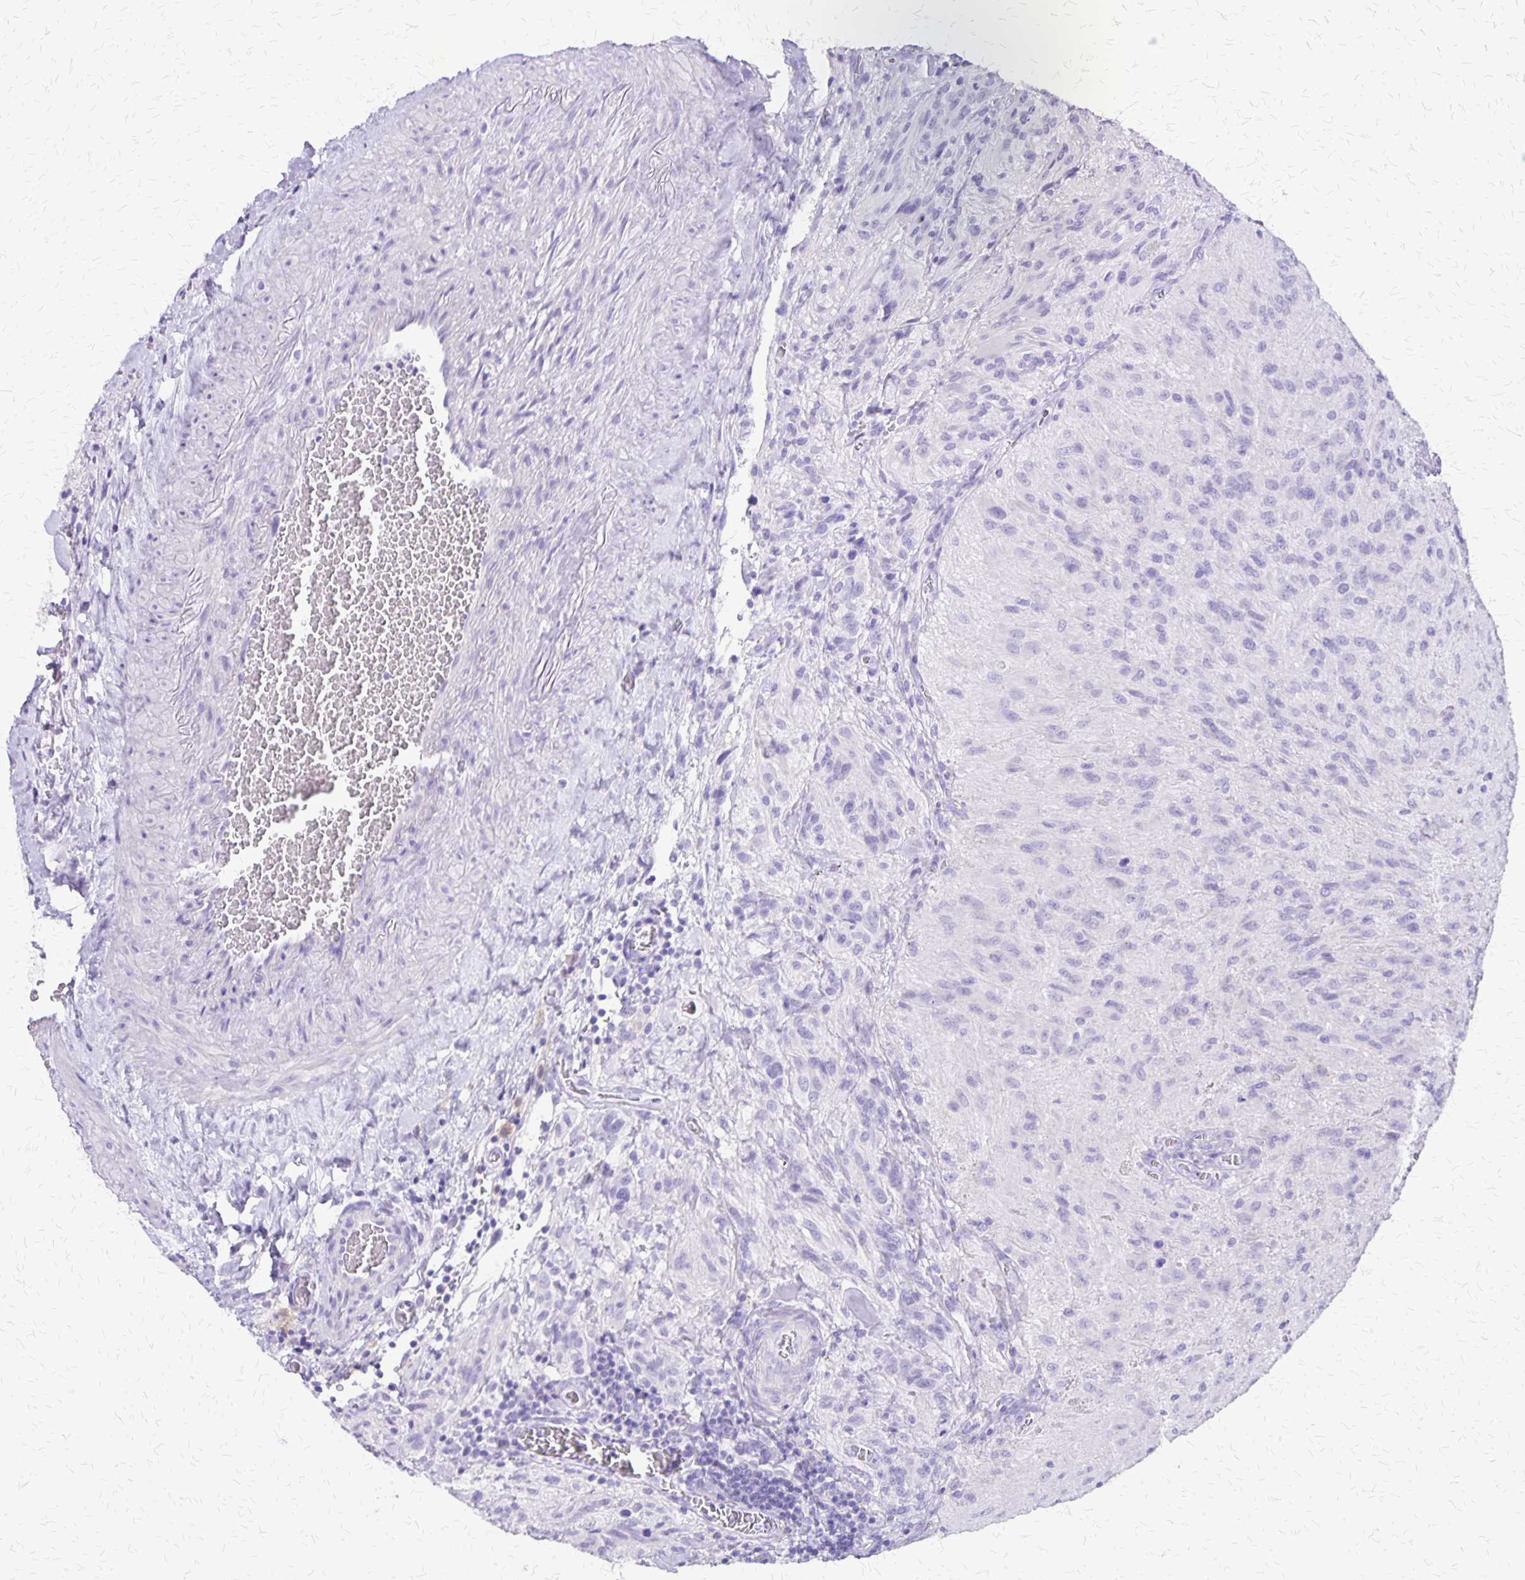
{"staining": {"intensity": "negative", "quantity": "none", "location": "none"}, "tissue": "glioma", "cell_type": "Tumor cells", "image_type": "cancer", "snomed": [{"axis": "morphology", "description": "Glioma, malignant, High grade"}, {"axis": "topography", "description": "Brain"}], "caption": "An image of human malignant high-grade glioma is negative for staining in tumor cells.", "gene": "SLC13A2", "patient": {"sex": "male", "age": 47}}